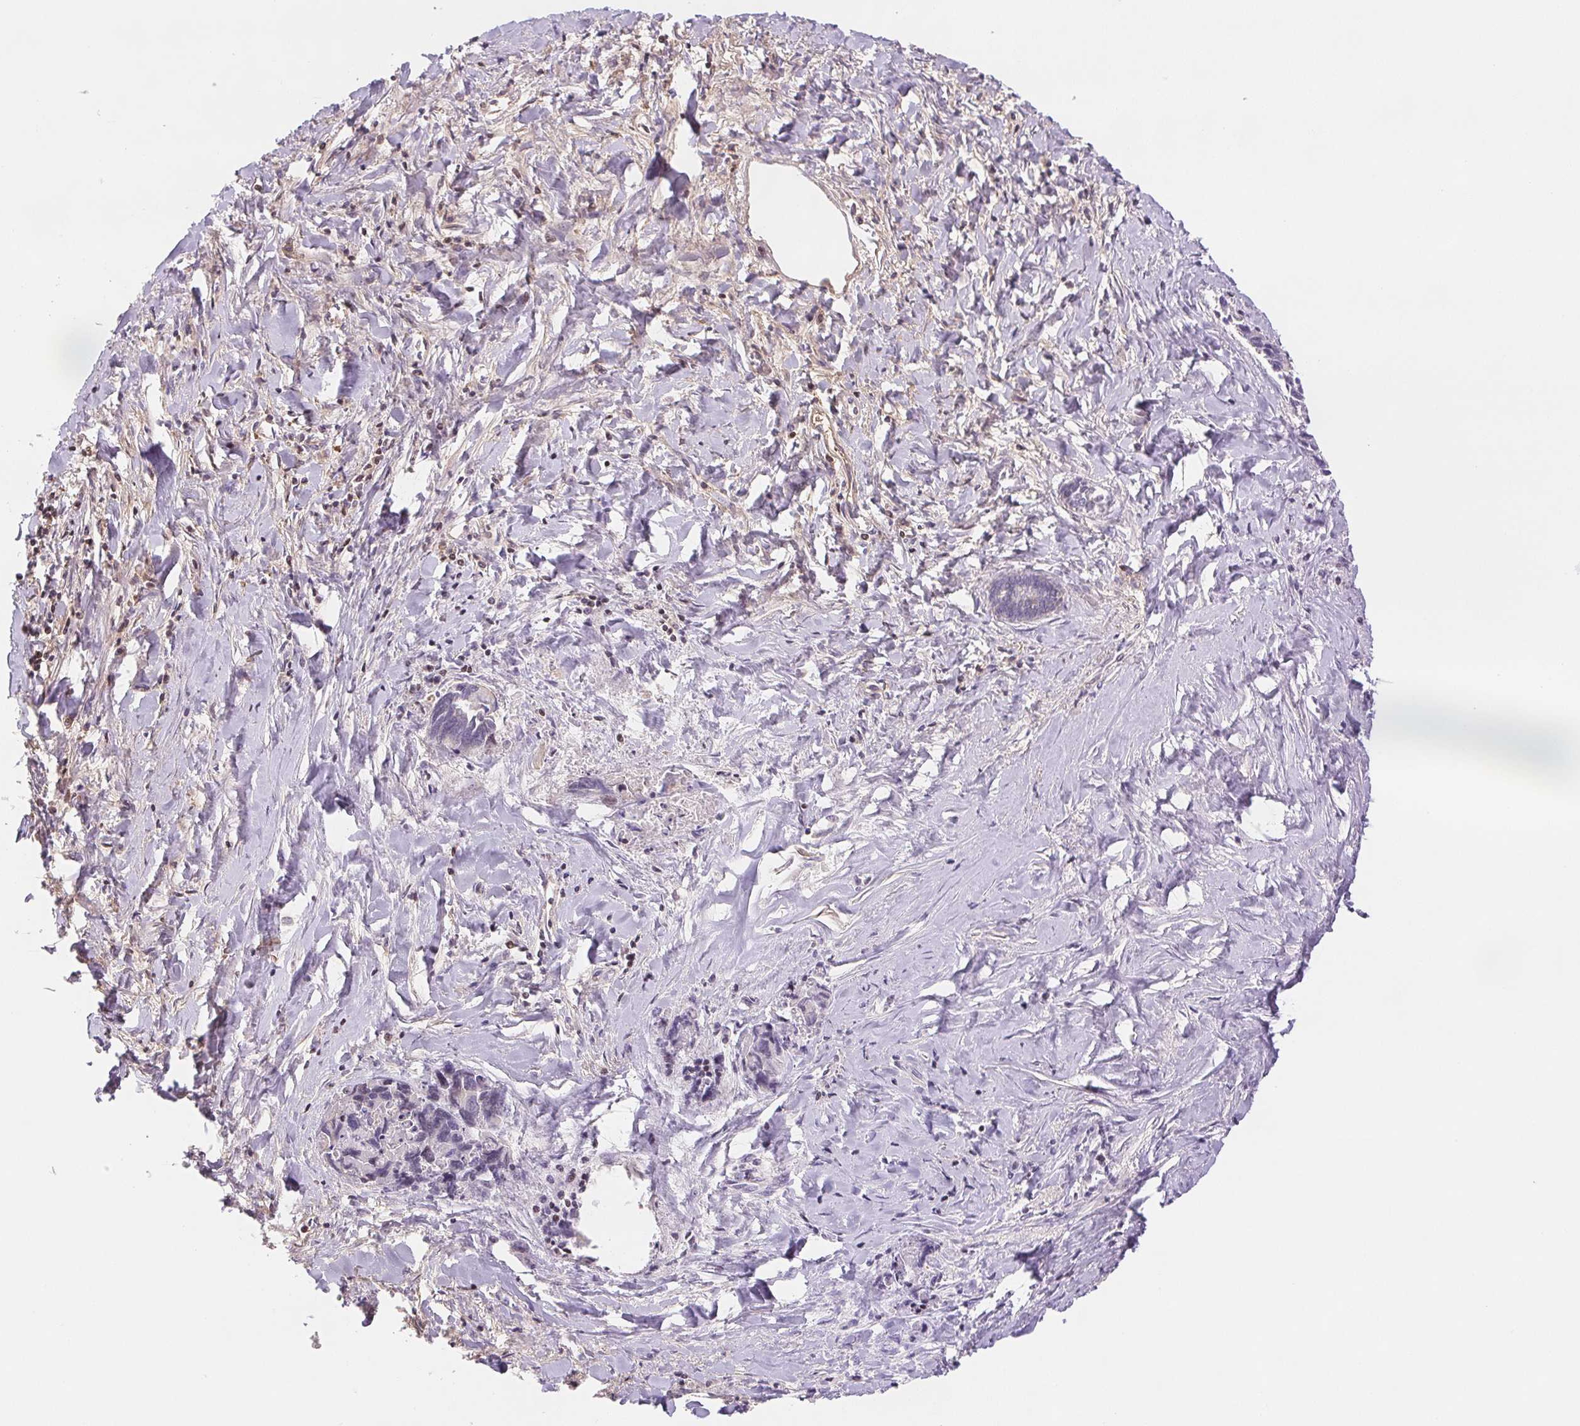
{"staining": {"intensity": "negative", "quantity": "none", "location": "none"}, "tissue": "liver cancer", "cell_type": "Tumor cells", "image_type": "cancer", "snomed": [{"axis": "morphology", "description": "Cholangiocarcinoma"}, {"axis": "topography", "description": "Liver"}], "caption": "Photomicrograph shows no protein staining in tumor cells of liver cholangiocarcinoma tissue.", "gene": "BEND2", "patient": {"sex": "male", "age": 66}}